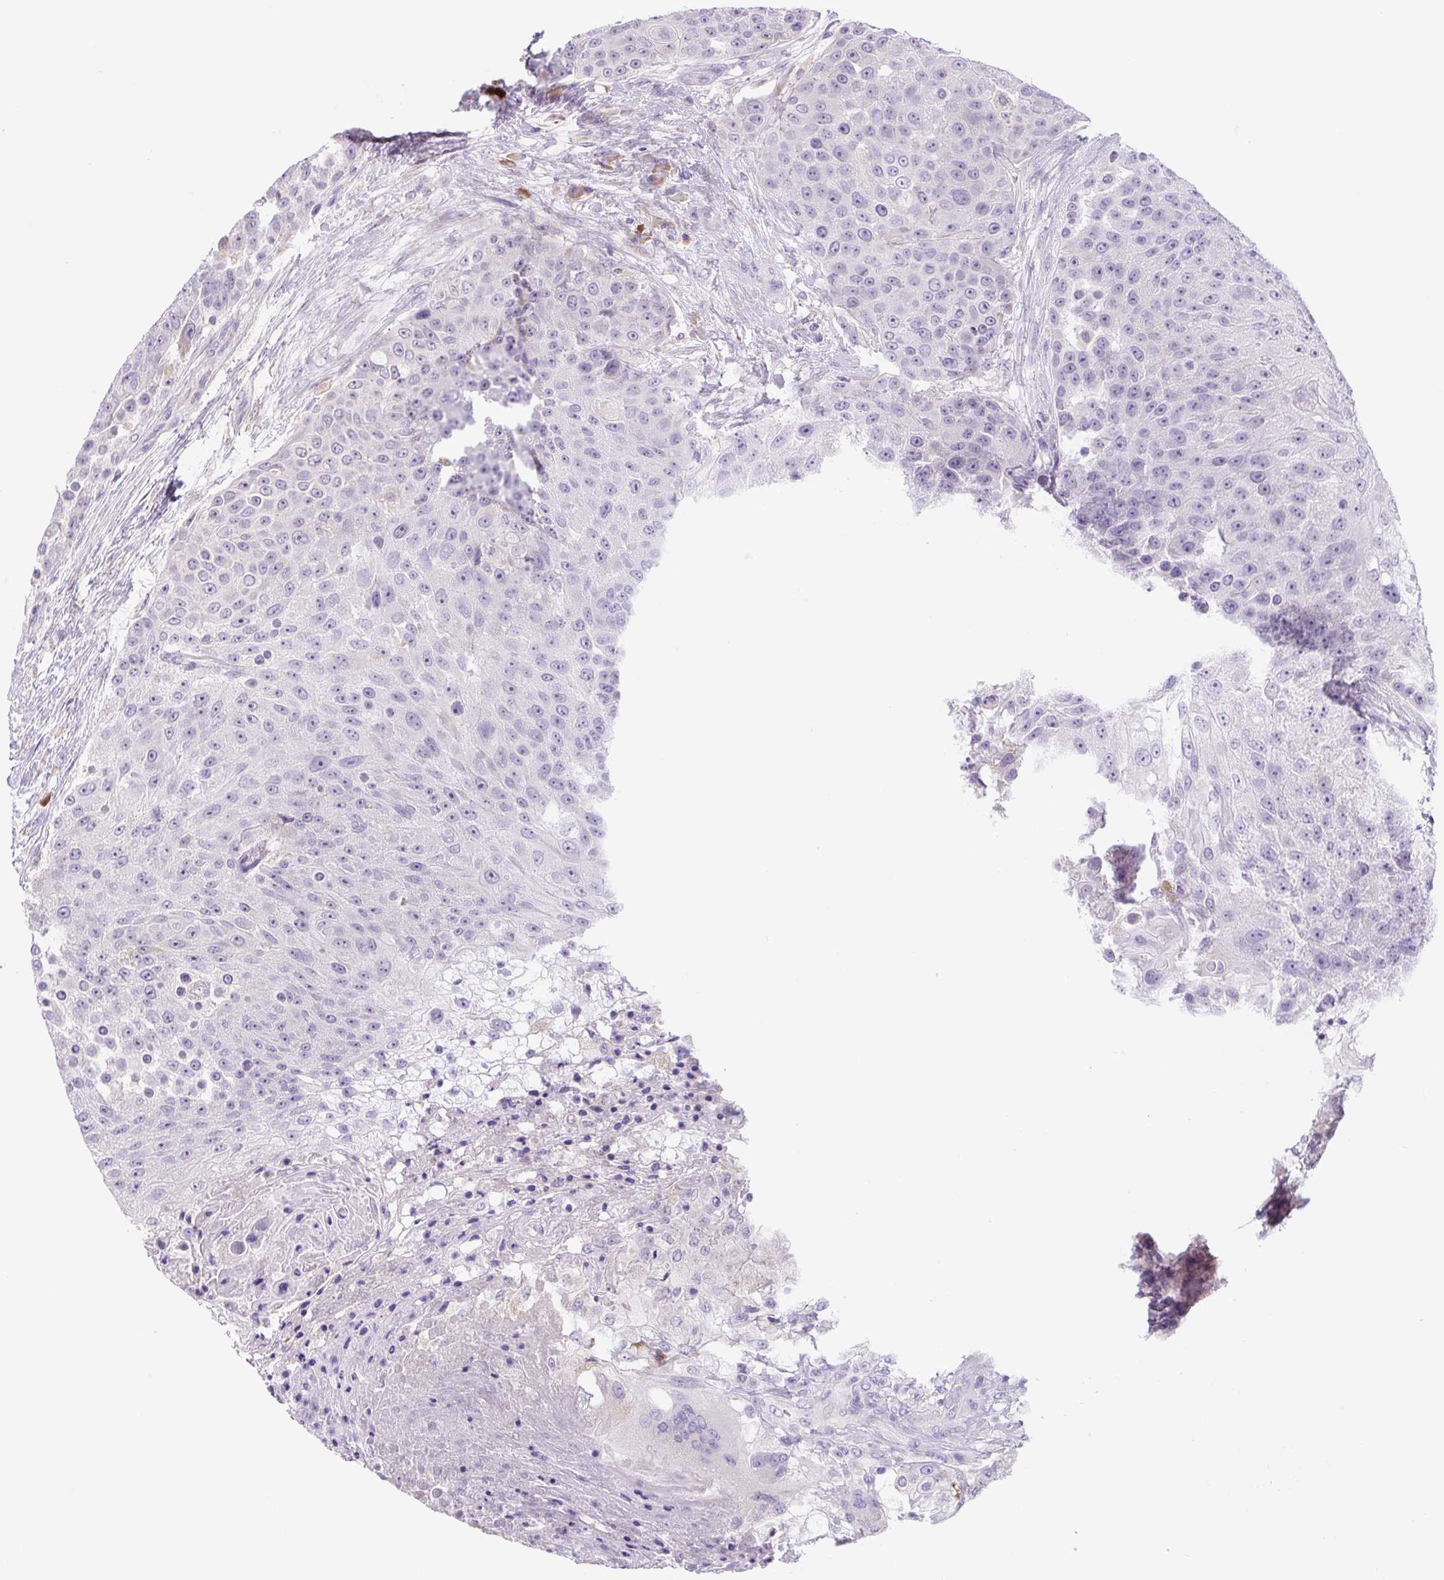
{"staining": {"intensity": "negative", "quantity": "none", "location": "none"}, "tissue": "urothelial cancer", "cell_type": "Tumor cells", "image_type": "cancer", "snomed": [{"axis": "morphology", "description": "Urothelial carcinoma, High grade"}, {"axis": "topography", "description": "Urinary bladder"}], "caption": "Immunohistochemical staining of urothelial cancer shows no significant positivity in tumor cells. The staining is performed using DAB (3,3'-diaminobenzidine) brown chromogen with nuclei counter-stained in using hematoxylin.", "gene": "FZD5", "patient": {"sex": "female", "age": 63}}